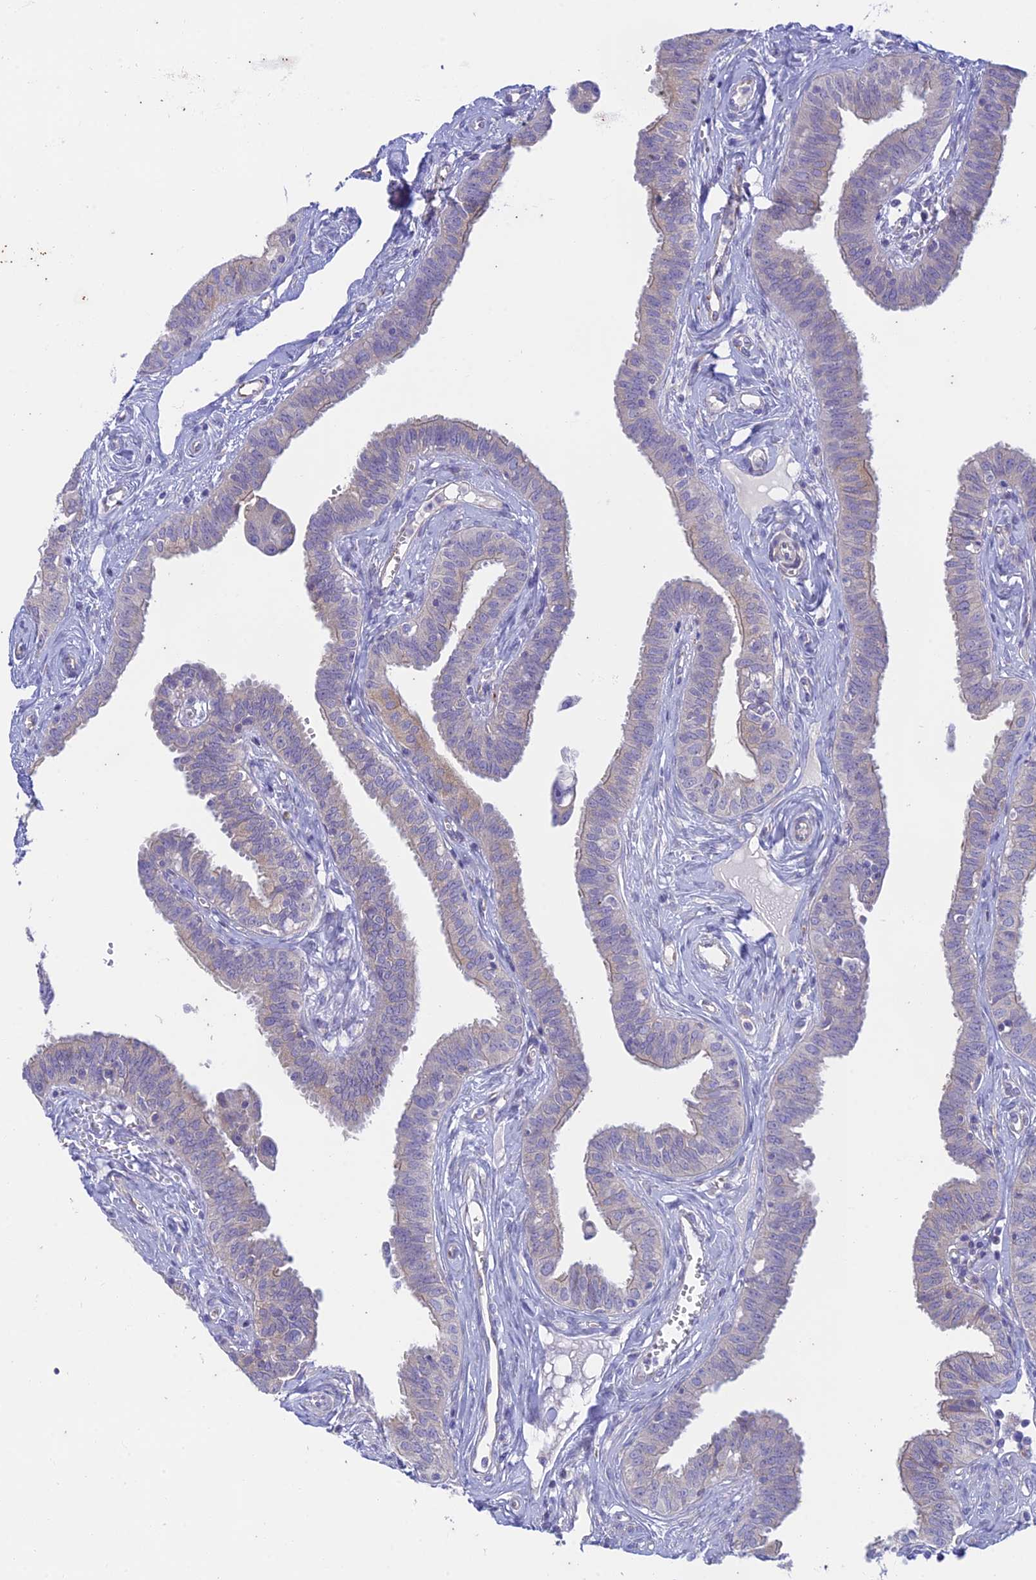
{"staining": {"intensity": "weak", "quantity": "25%-75%", "location": "cytoplasmic/membranous"}, "tissue": "fallopian tube", "cell_type": "Glandular cells", "image_type": "normal", "snomed": [{"axis": "morphology", "description": "Normal tissue, NOS"}, {"axis": "morphology", "description": "Carcinoma, NOS"}, {"axis": "topography", "description": "Fallopian tube"}, {"axis": "topography", "description": "Ovary"}], "caption": "A low amount of weak cytoplasmic/membranous staining is identified in approximately 25%-75% of glandular cells in unremarkable fallopian tube.", "gene": "PTCD2", "patient": {"sex": "female", "age": 59}}